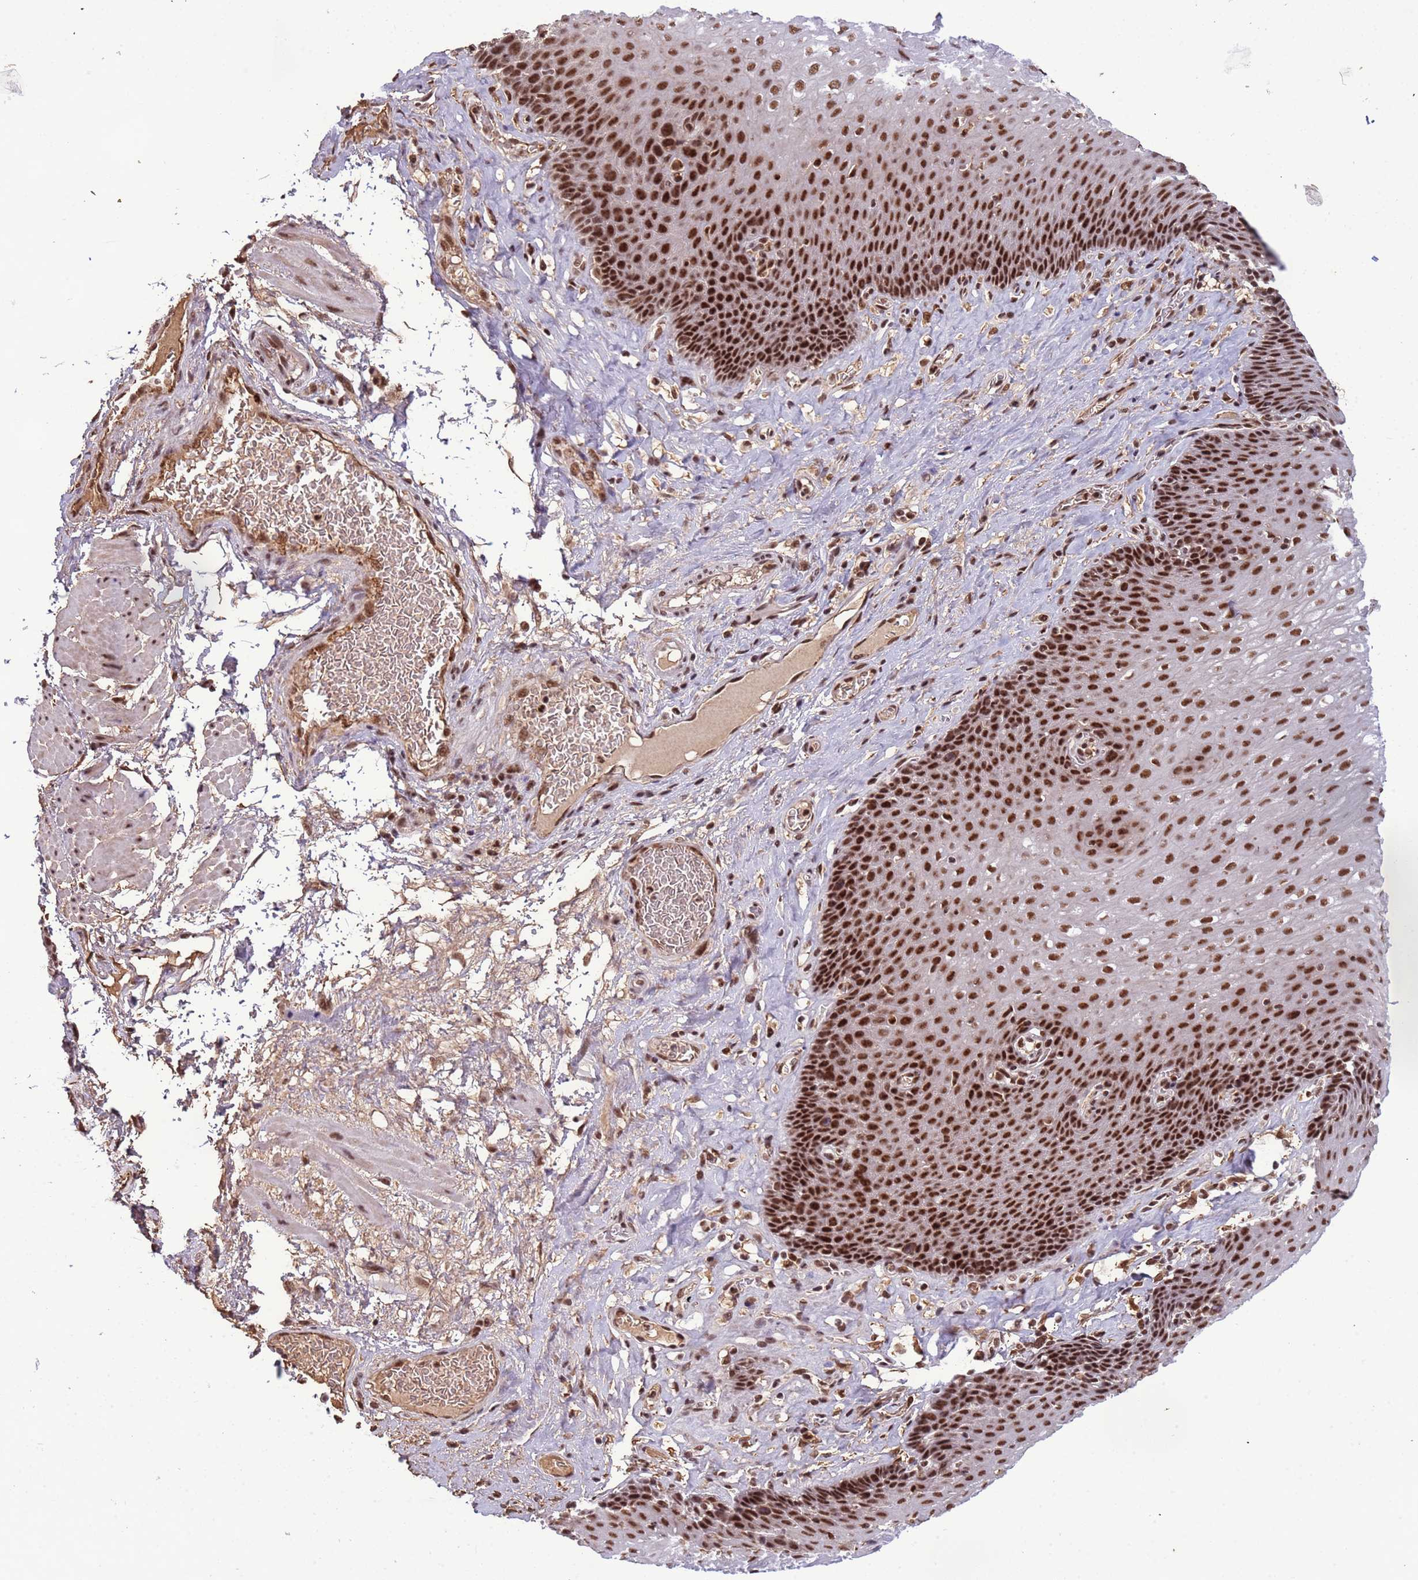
{"staining": {"intensity": "strong", "quantity": ">75%", "location": "nuclear"}, "tissue": "esophagus", "cell_type": "Squamous epithelial cells", "image_type": "normal", "snomed": [{"axis": "morphology", "description": "Normal tissue, NOS"}, {"axis": "topography", "description": "Esophagus"}], "caption": "Esophagus stained with DAB IHC displays high levels of strong nuclear positivity in about >75% of squamous epithelial cells.", "gene": "SRRT", "patient": {"sex": "male", "age": 60}}